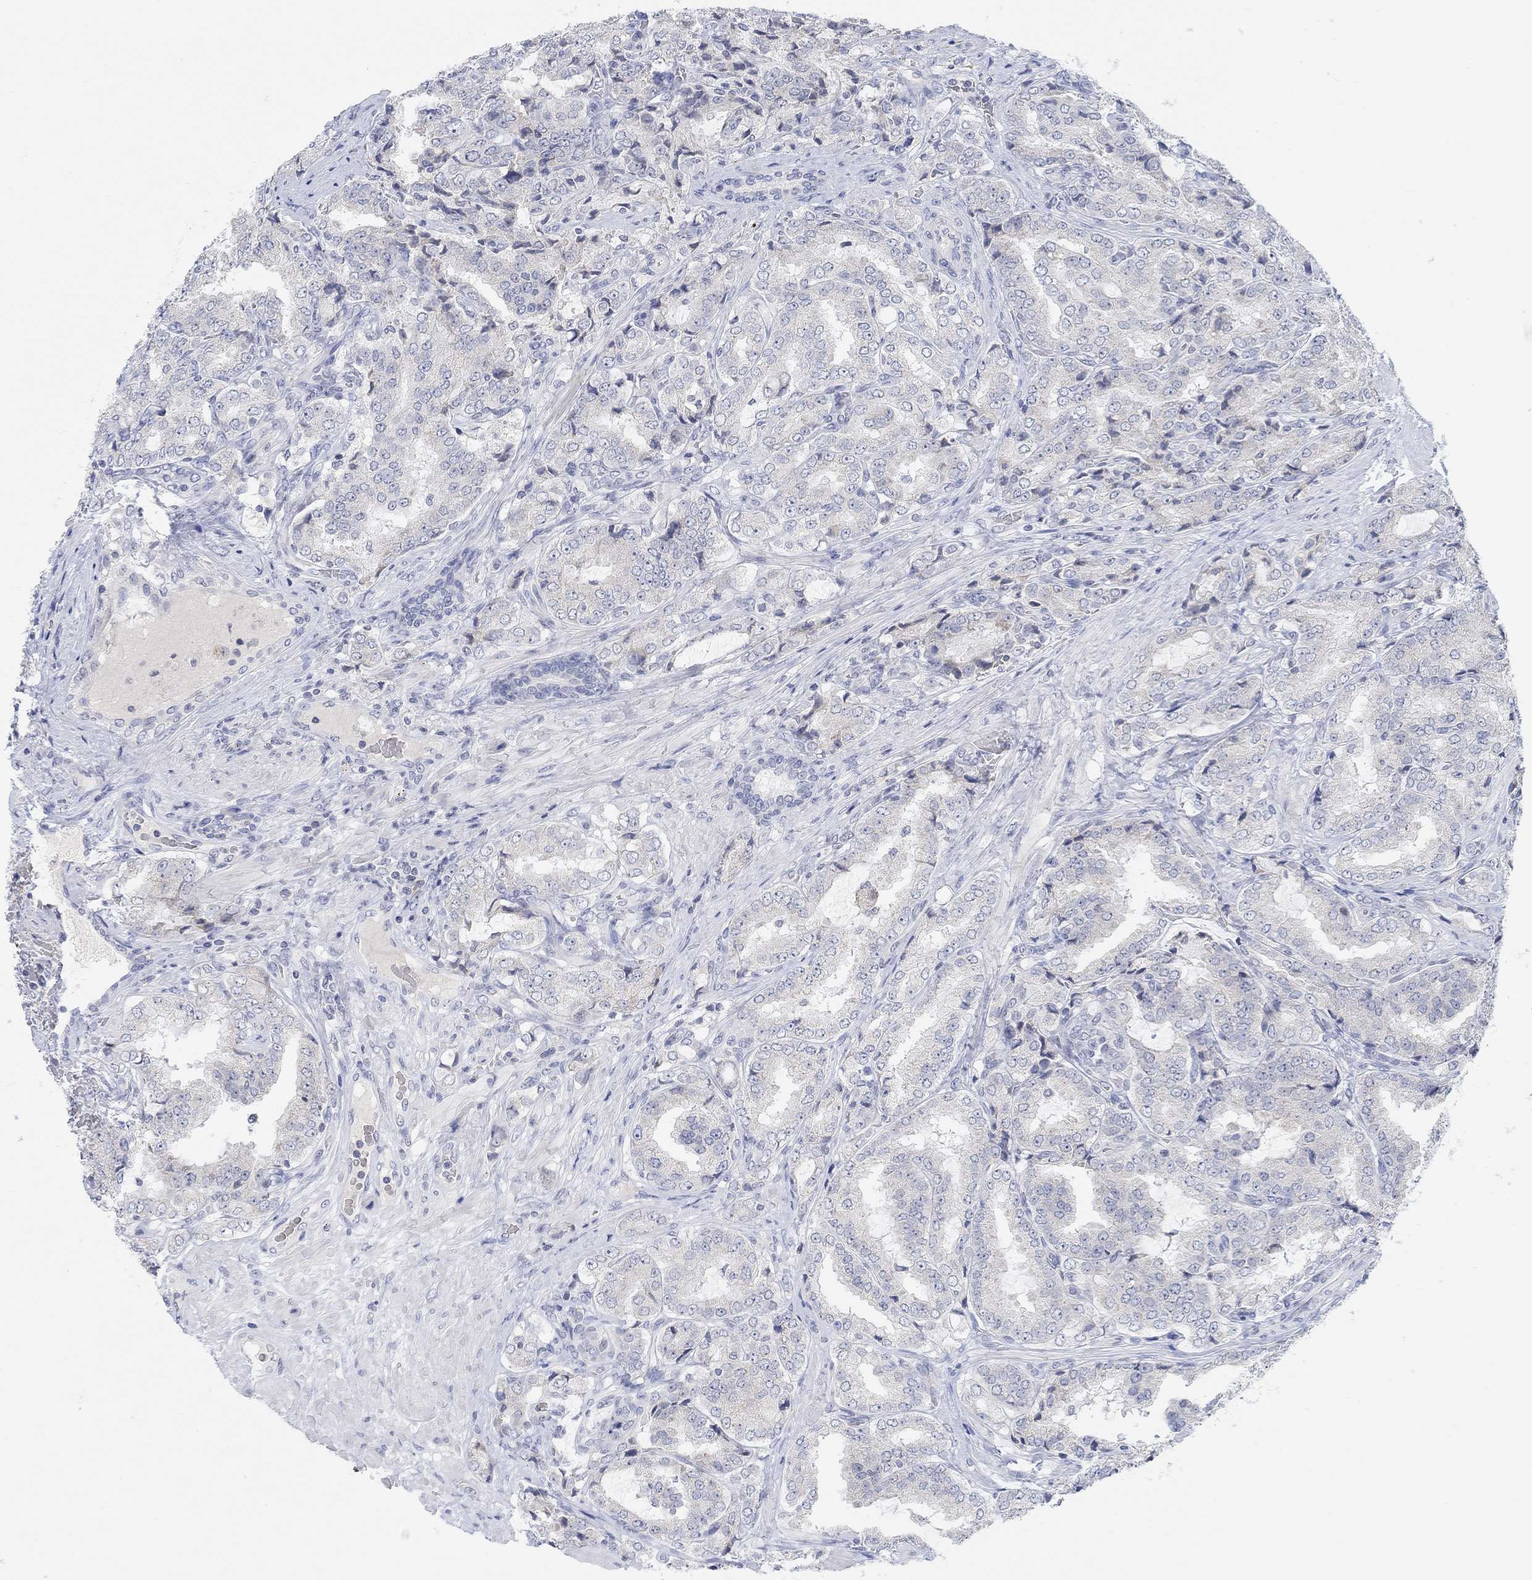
{"staining": {"intensity": "negative", "quantity": "none", "location": "none"}, "tissue": "prostate cancer", "cell_type": "Tumor cells", "image_type": "cancer", "snomed": [{"axis": "morphology", "description": "Adenocarcinoma, NOS"}, {"axis": "topography", "description": "Prostate"}], "caption": "An immunohistochemistry micrograph of prostate cancer is shown. There is no staining in tumor cells of prostate cancer.", "gene": "ATP6V1E2", "patient": {"sex": "male", "age": 65}}